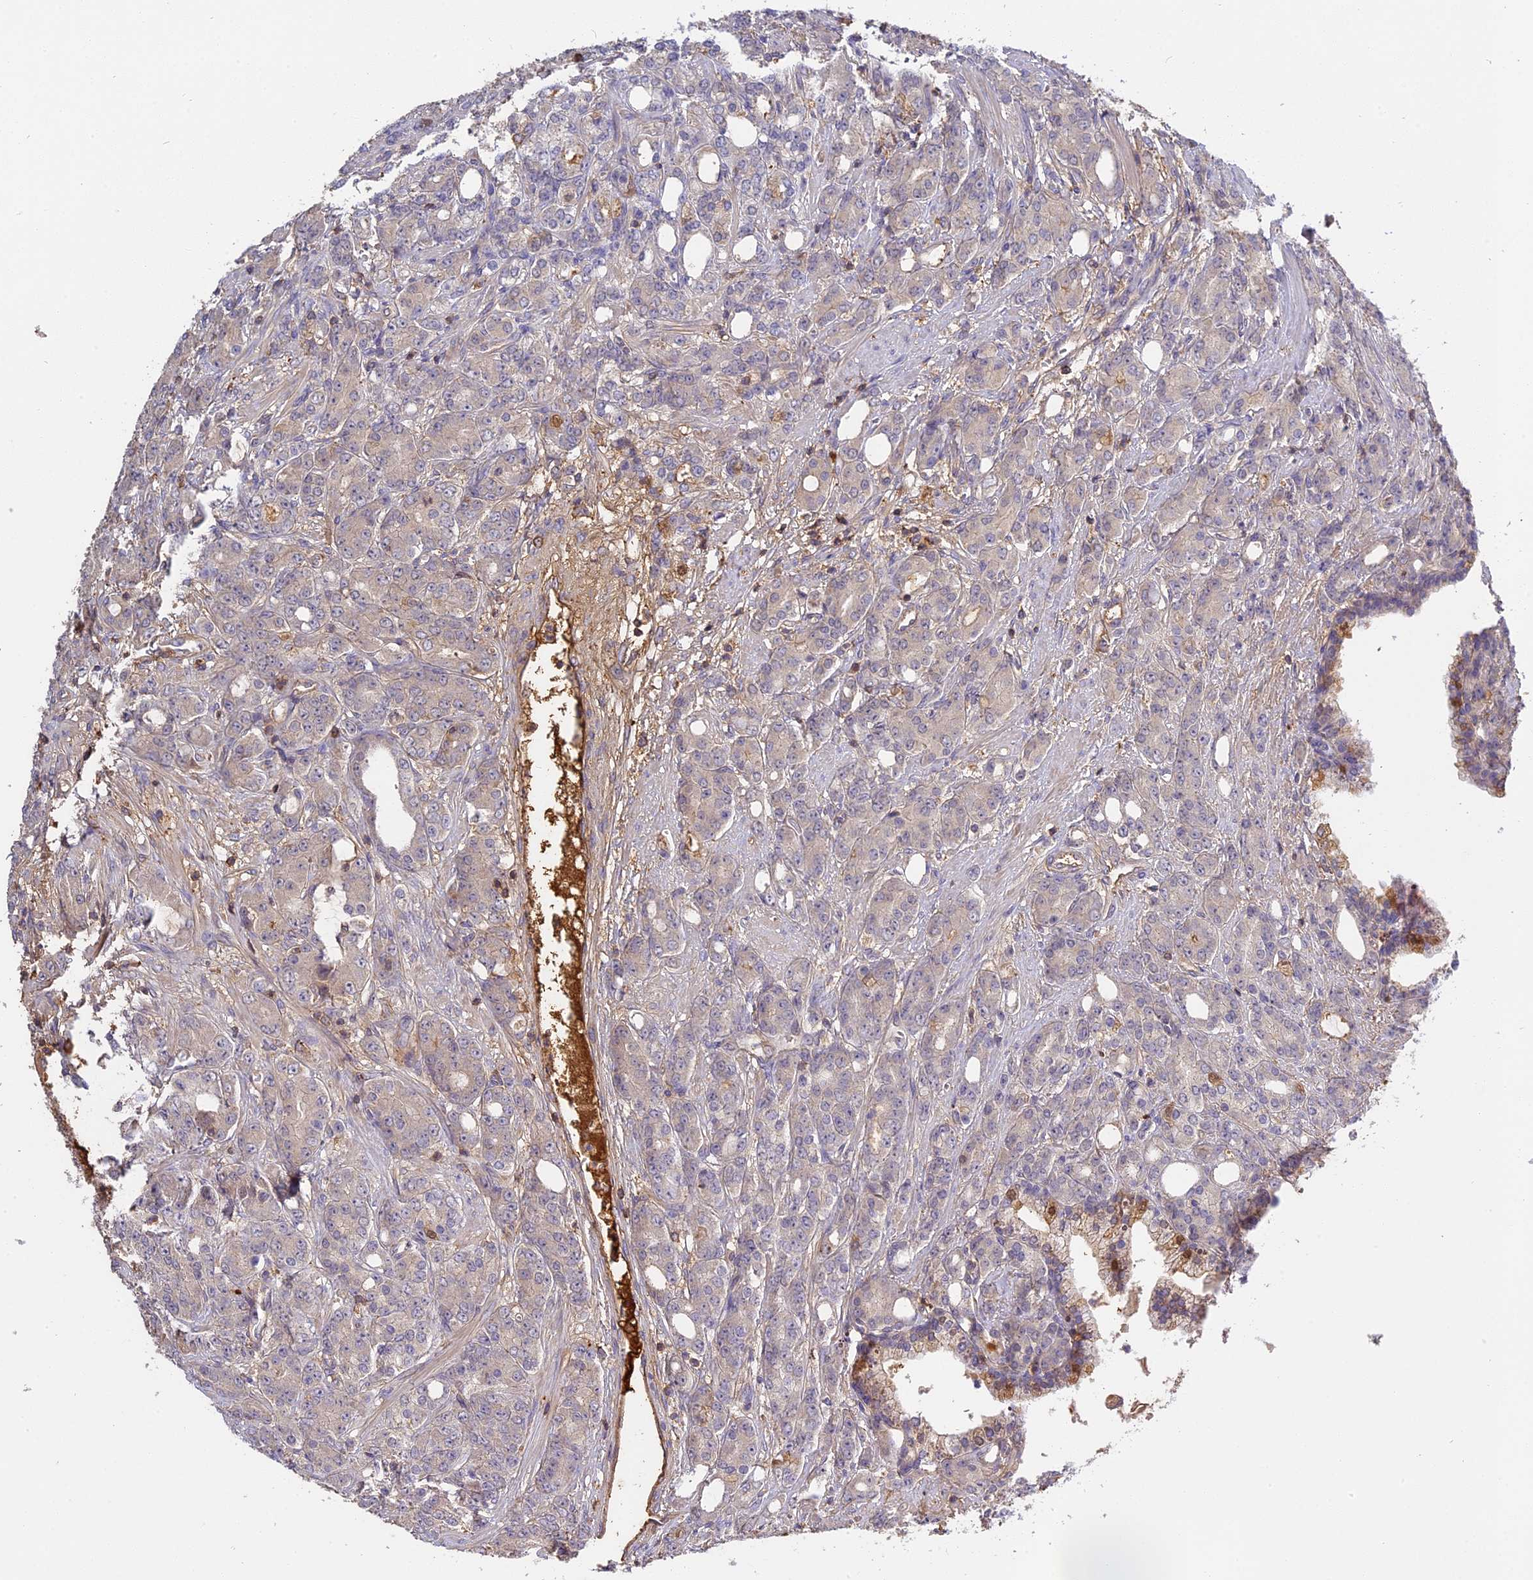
{"staining": {"intensity": "negative", "quantity": "none", "location": "none"}, "tissue": "prostate cancer", "cell_type": "Tumor cells", "image_type": "cancer", "snomed": [{"axis": "morphology", "description": "Adenocarcinoma, High grade"}, {"axis": "topography", "description": "Prostate"}], "caption": "Tumor cells are negative for brown protein staining in prostate high-grade adenocarcinoma.", "gene": "CFAP119", "patient": {"sex": "male", "age": 62}}